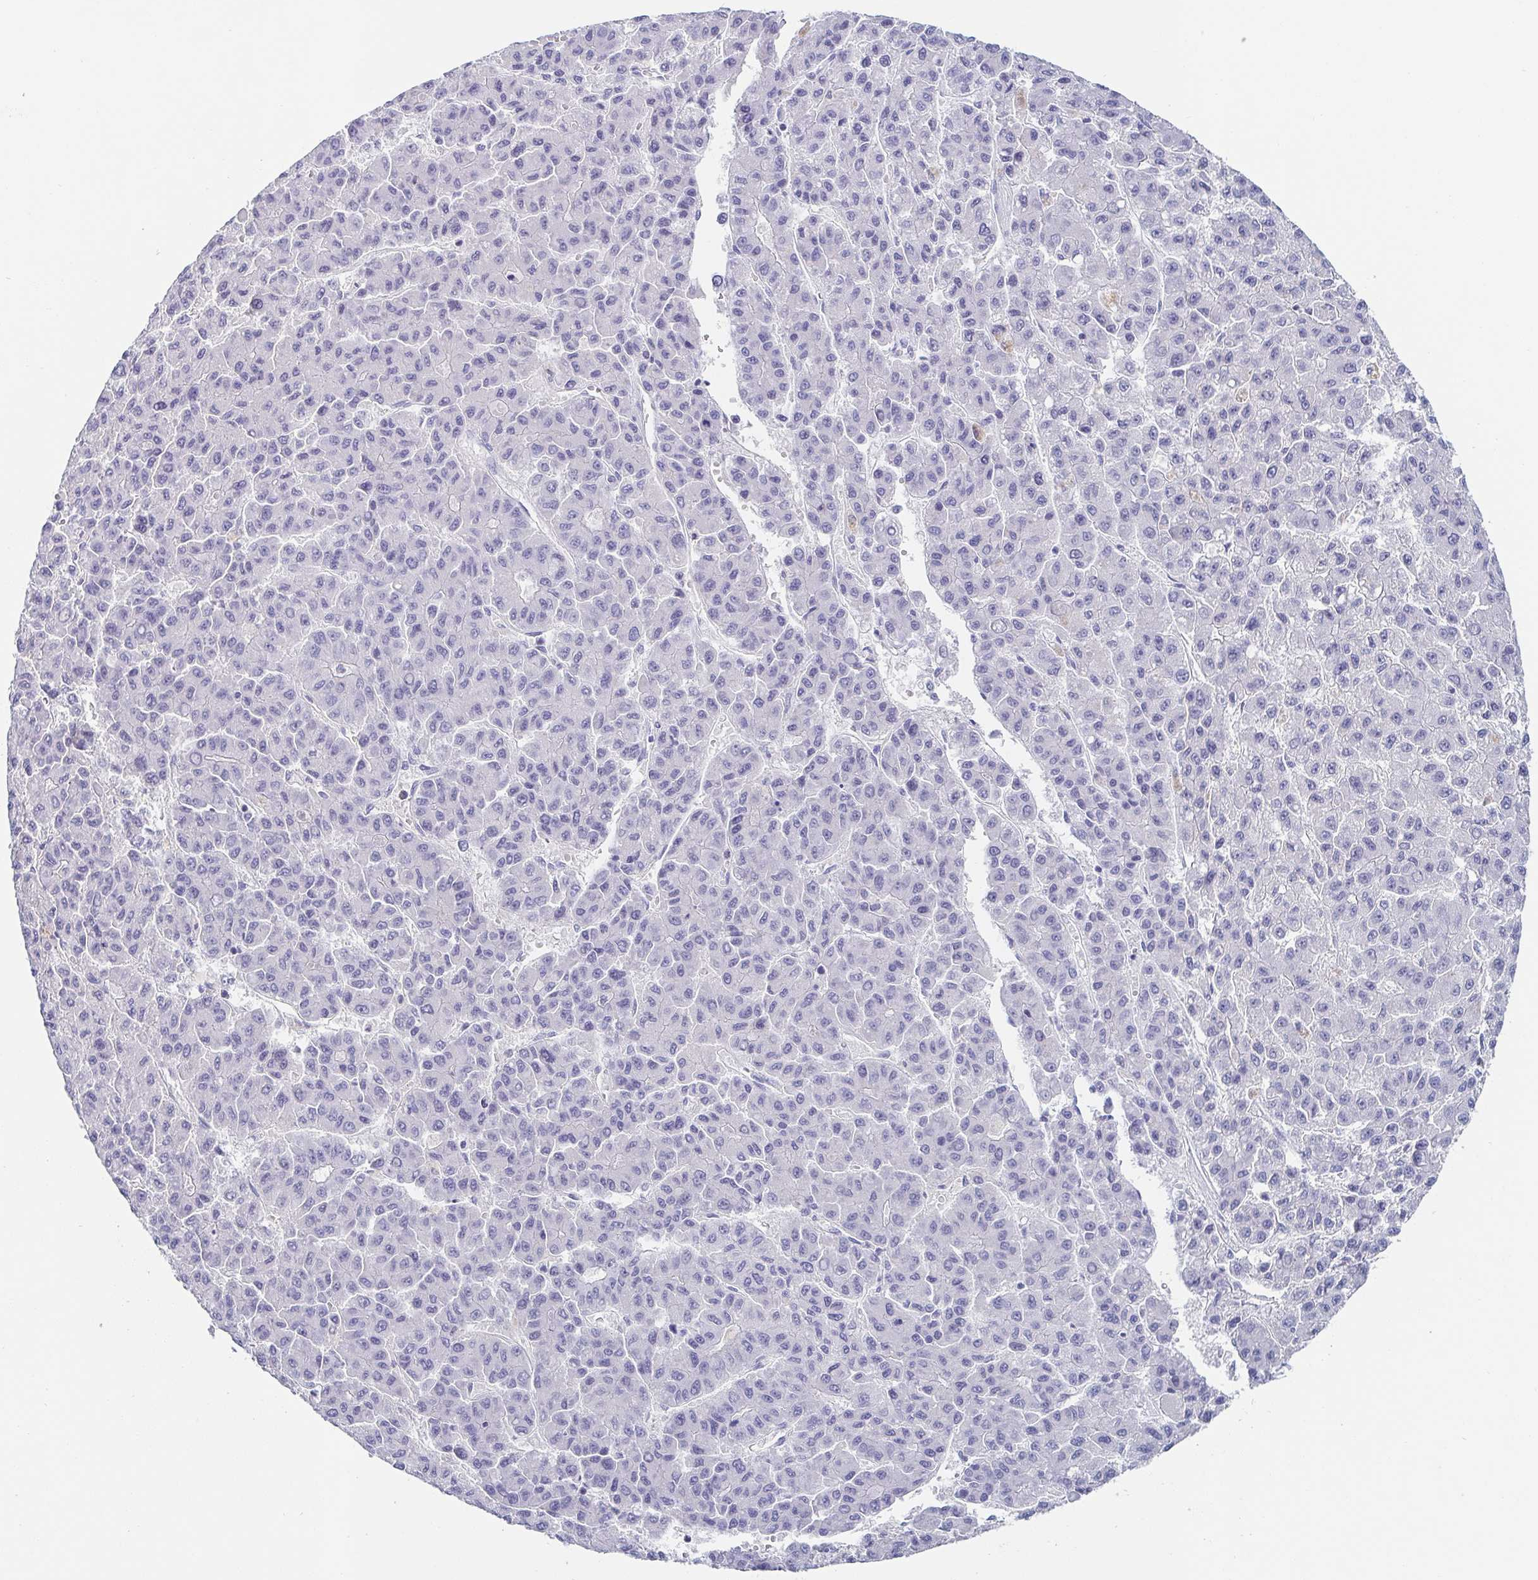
{"staining": {"intensity": "negative", "quantity": "none", "location": "none"}, "tissue": "liver cancer", "cell_type": "Tumor cells", "image_type": "cancer", "snomed": [{"axis": "morphology", "description": "Carcinoma, Hepatocellular, NOS"}, {"axis": "topography", "description": "Liver"}], "caption": "This is a photomicrograph of immunohistochemistry staining of liver cancer (hepatocellular carcinoma), which shows no staining in tumor cells.", "gene": "RHOV", "patient": {"sex": "male", "age": 70}}